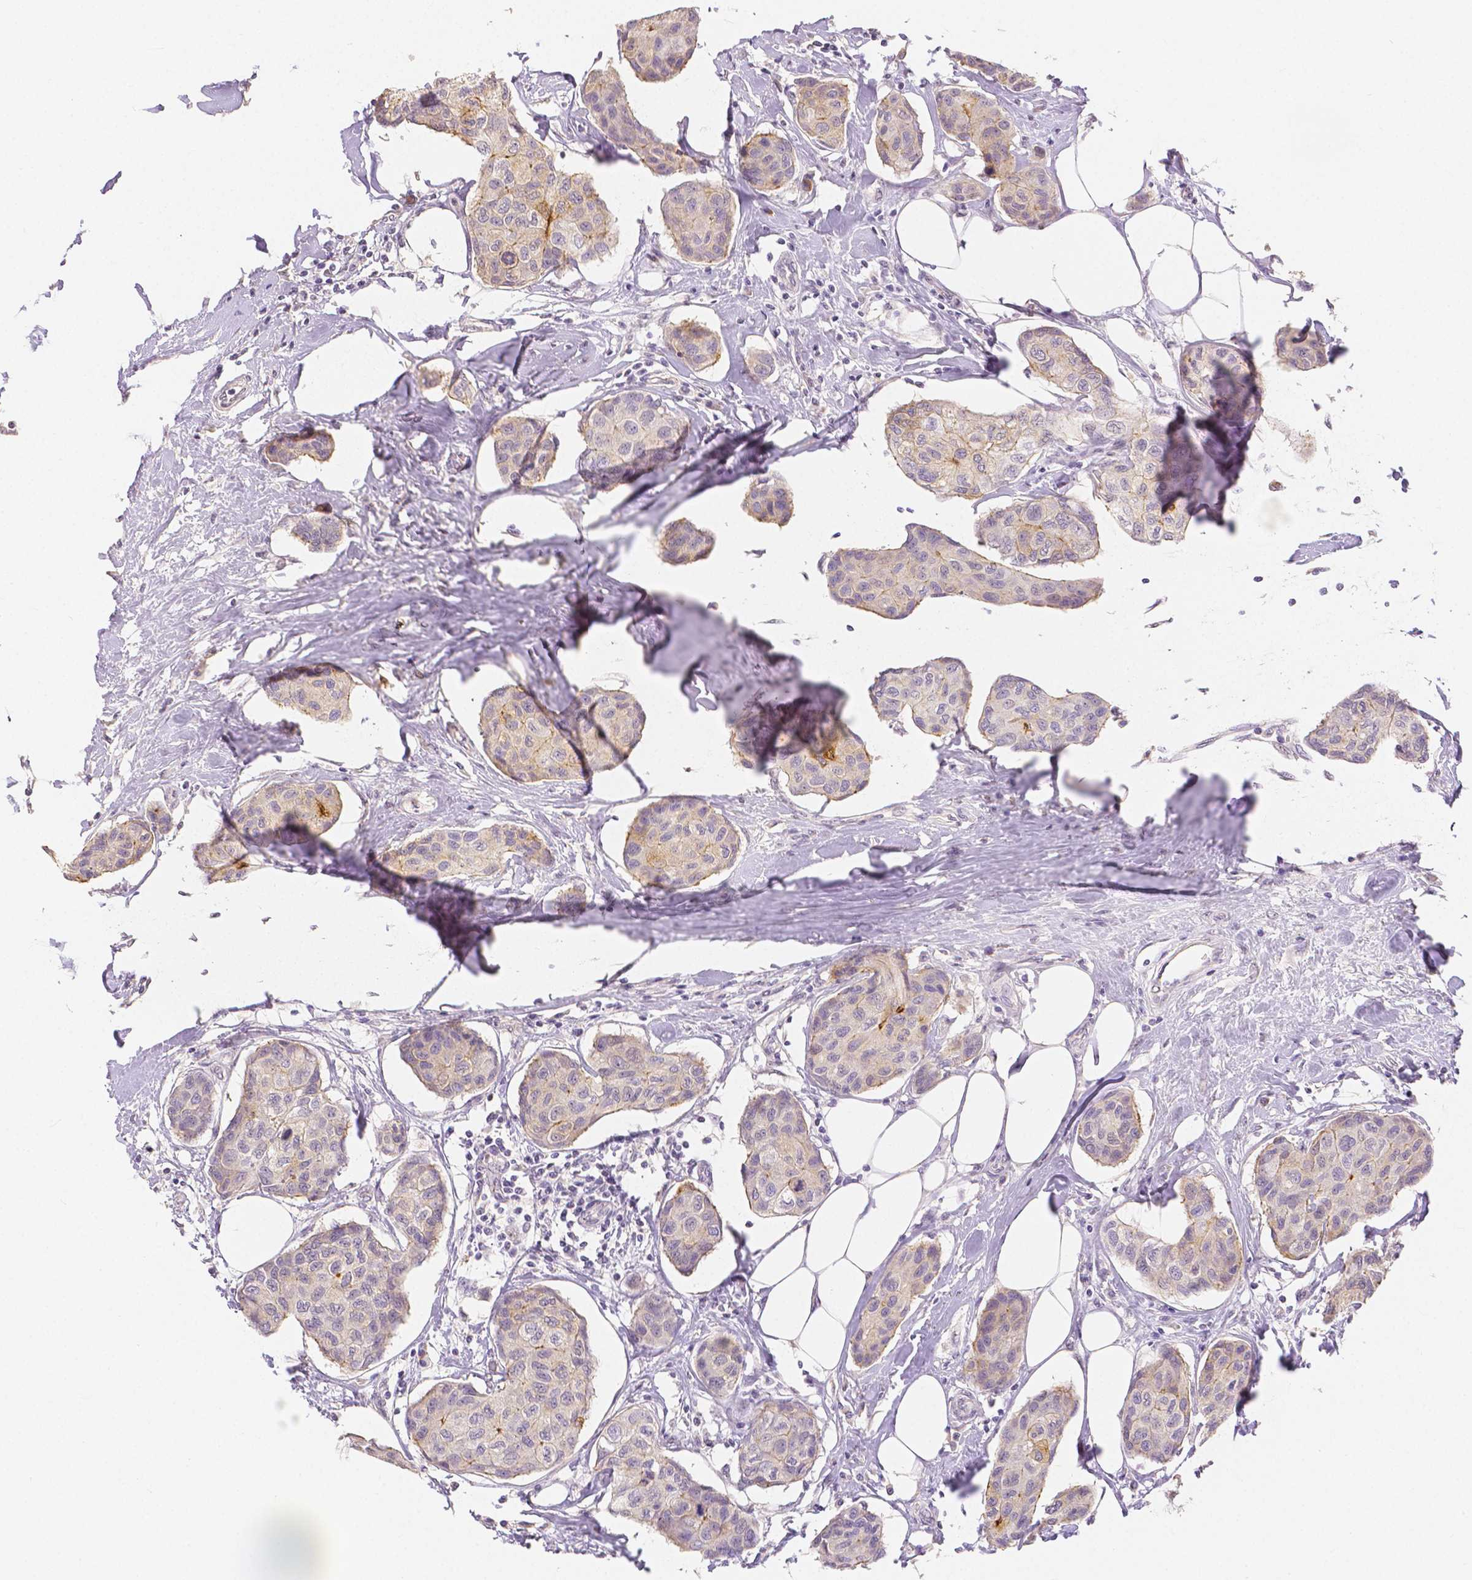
{"staining": {"intensity": "weak", "quantity": "25%-75%", "location": "cytoplasmic/membranous"}, "tissue": "breast cancer", "cell_type": "Tumor cells", "image_type": "cancer", "snomed": [{"axis": "morphology", "description": "Duct carcinoma"}, {"axis": "topography", "description": "Breast"}], "caption": "Breast invasive ductal carcinoma was stained to show a protein in brown. There is low levels of weak cytoplasmic/membranous staining in about 25%-75% of tumor cells.", "gene": "OCLN", "patient": {"sex": "female", "age": 80}}